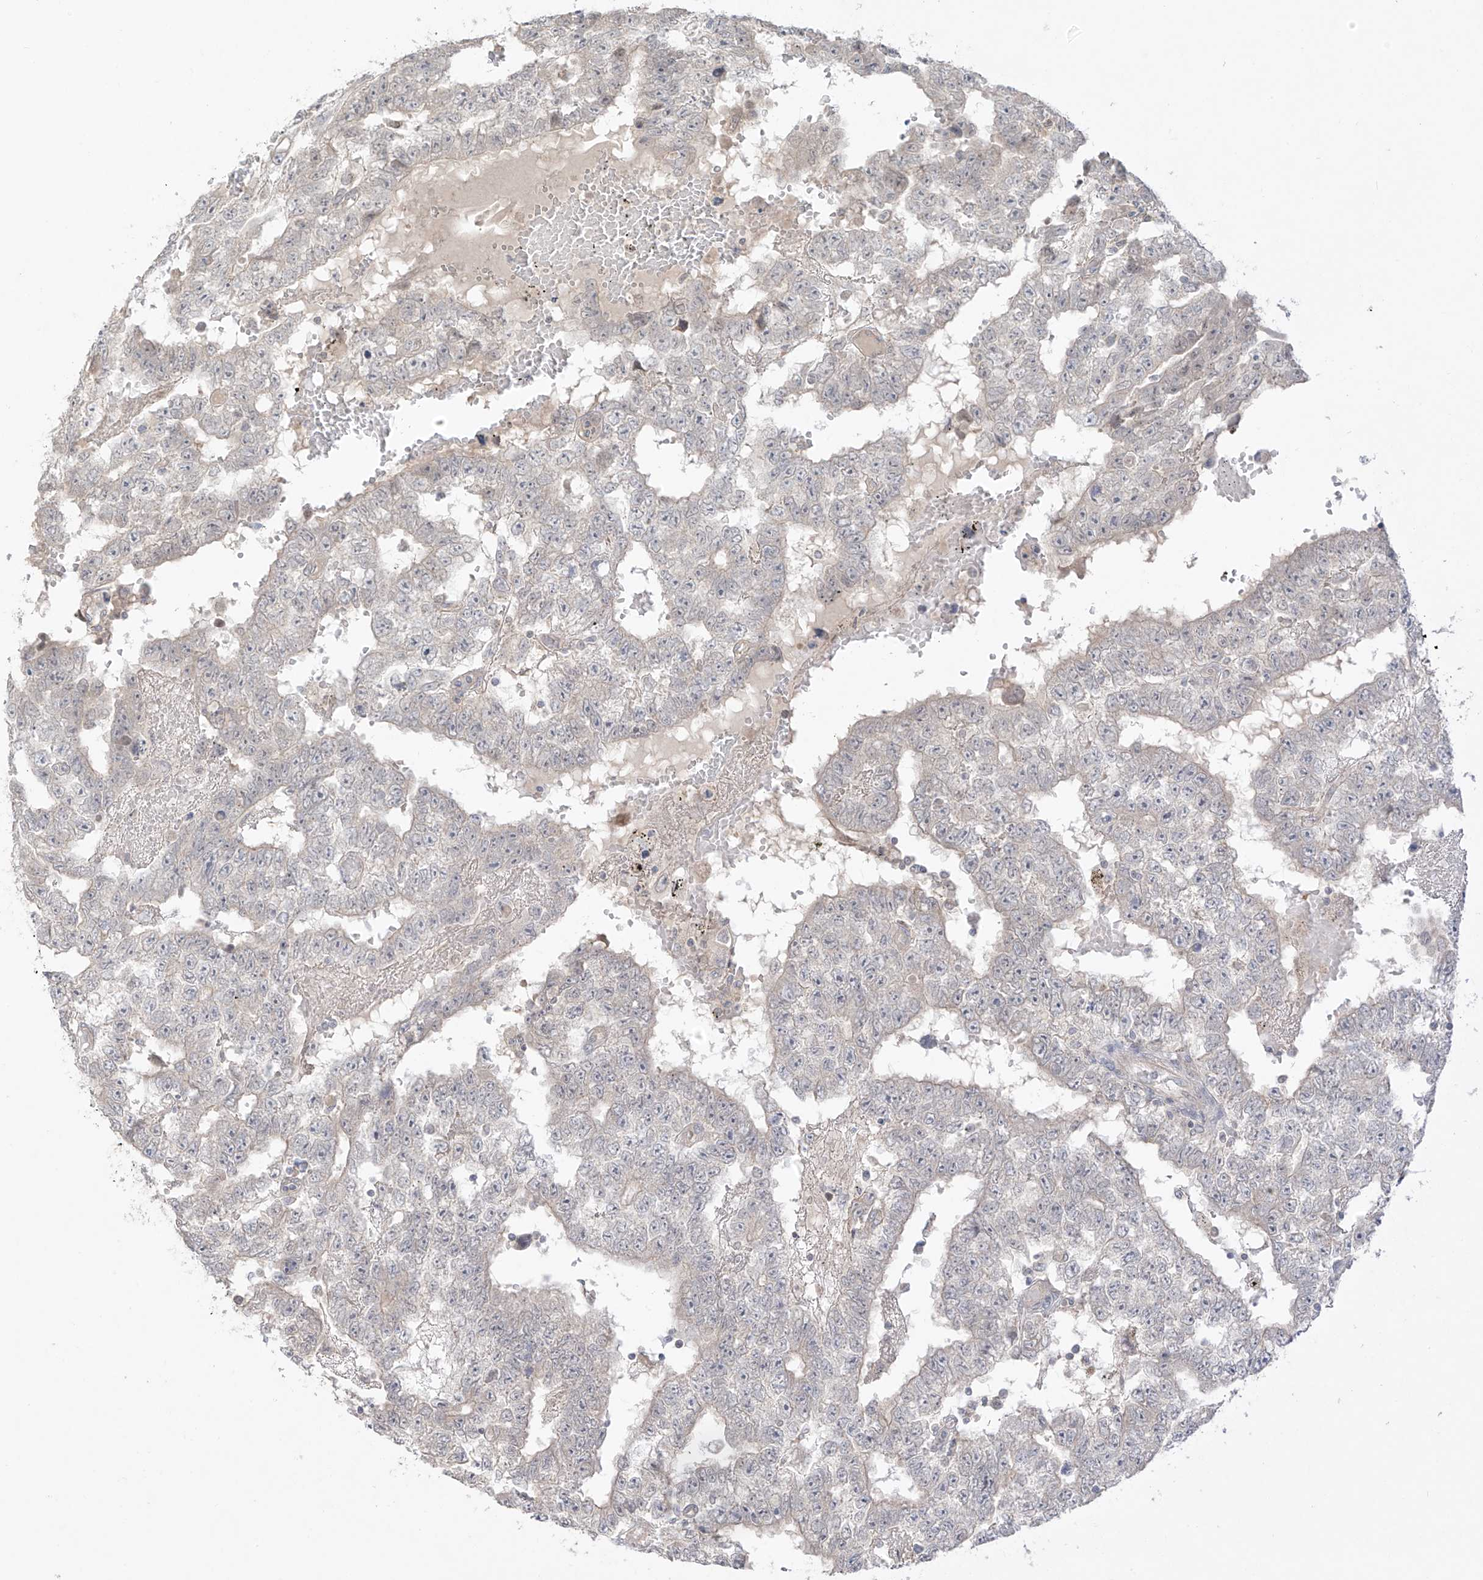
{"staining": {"intensity": "negative", "quantity": "none", "location": "none"}, "tissue": "testis cancer", "cell_type": "Tumor cells", "image_type": "cancer", "snomed": [{"axis": "morphology", "description": "Carcinoma, Embryonal, NOS"}, {"axis": "topography", "description": "Testis"}], "caption": "This is an IHC photomicrograph of human testis cancer. There is no expression in tumor cells.", "gene": "ANGEL2", "patient": {"sex": "male", "age": 25}}